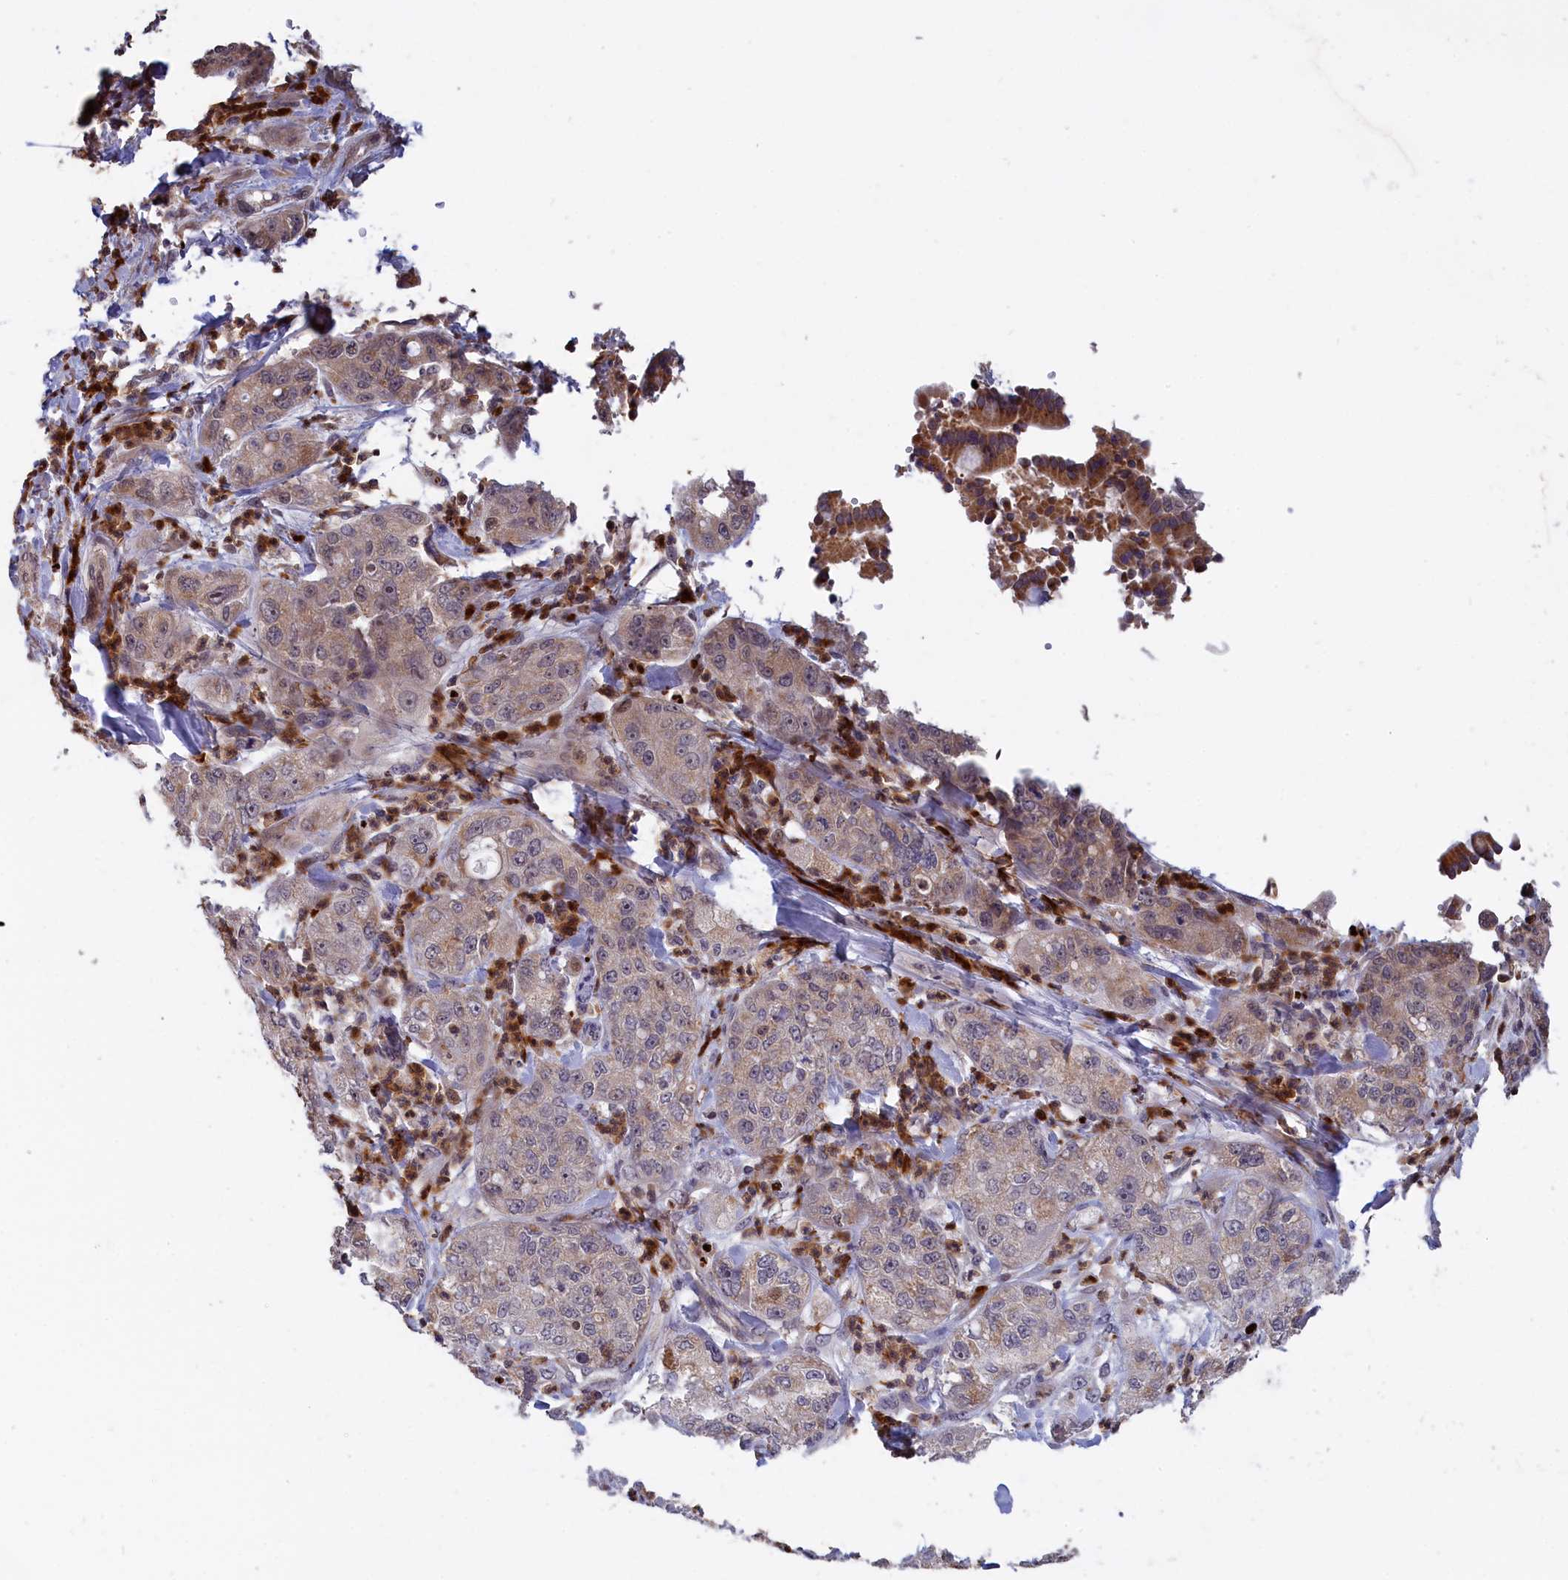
{"staining": {"intensity": "weak", "quantity": "25%-75%", "location": "cytoplasmic/membranous"}, "tissue": "pancreatic cancer", "cell_type": "Tumor cells", "image_type": "cancer", "snomed": [{"axis": "morphology", "description": "Adenocarcinoma, NOS"}, {"axis": "topography", "description": "Pancreas"}], "caption": "Pancreatic cancer stained with DAB (3,3'-diaminobenzidine) IHC exhibits low levels of weak cytoplasmic/membranous staining in approximately 25%-75% of tumor cells. The protein of interest is stained brown, and the nuclei are stained in blue (DAB (3,3'-diaminobenzidine) IHC with brightfield microscopy, high magnification).", "gene": "EPB41L4B", "patient": {"sex": "female", "age": 78}}